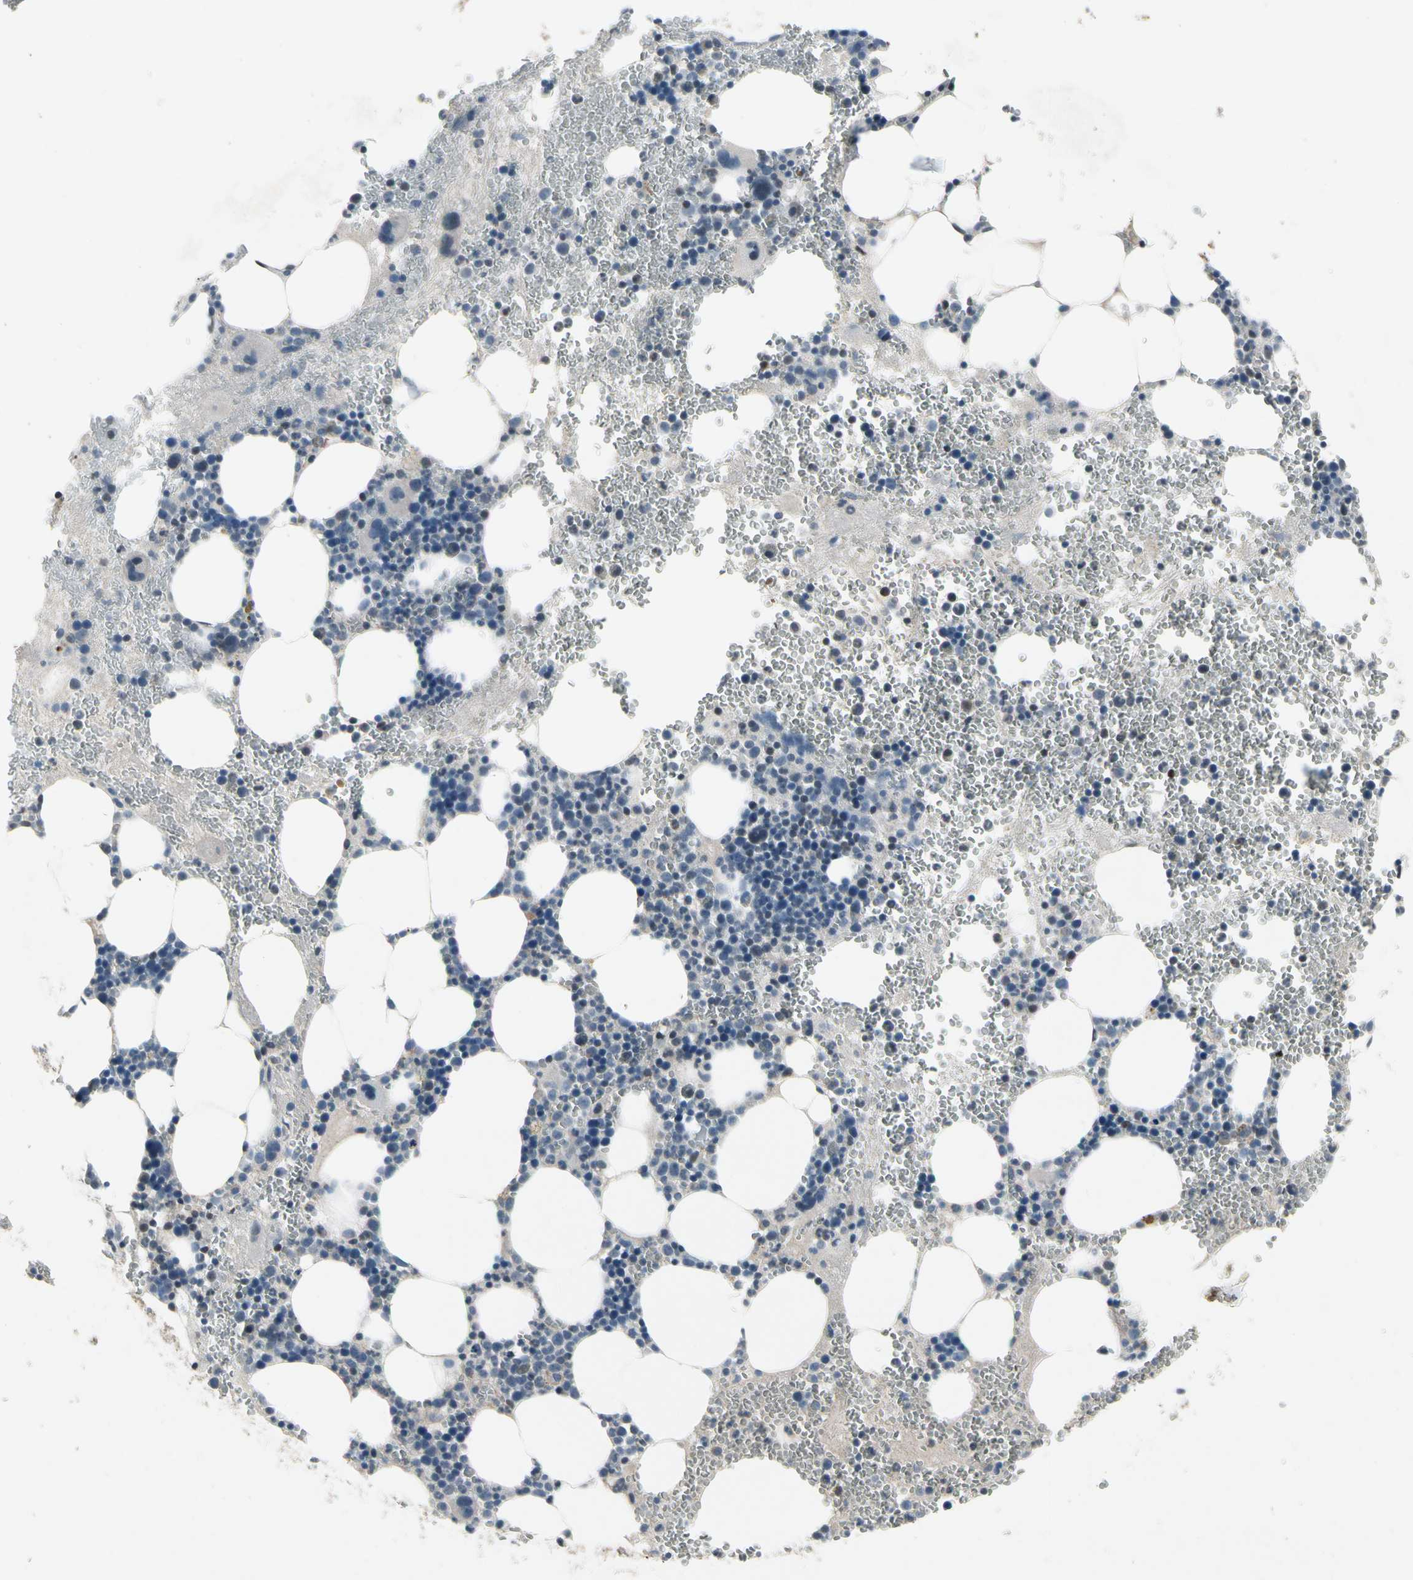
{"staining": {"intensity": "weak", "quantity": "<25%", "location": "cytoplasmic/membranous"}, "tissue": "bone marrow", "cell_type": "Hematopoietic cells", "image_type": "normal", "snomed": [{"axis": "morphology", "description": "Normal tissue, NOS"}, {"axis": "morphology", "description": "Inflammation, NOS"}, {"axis": "topography", "description": "Bone marrow"}], "caption": "Immunohistochemistry (IHC) of unremarkable human bone marrow demonstrates no positivity in hematopoietic cells.", "gene": "NMI", "patient": {"sex": "female", "age": 76}}